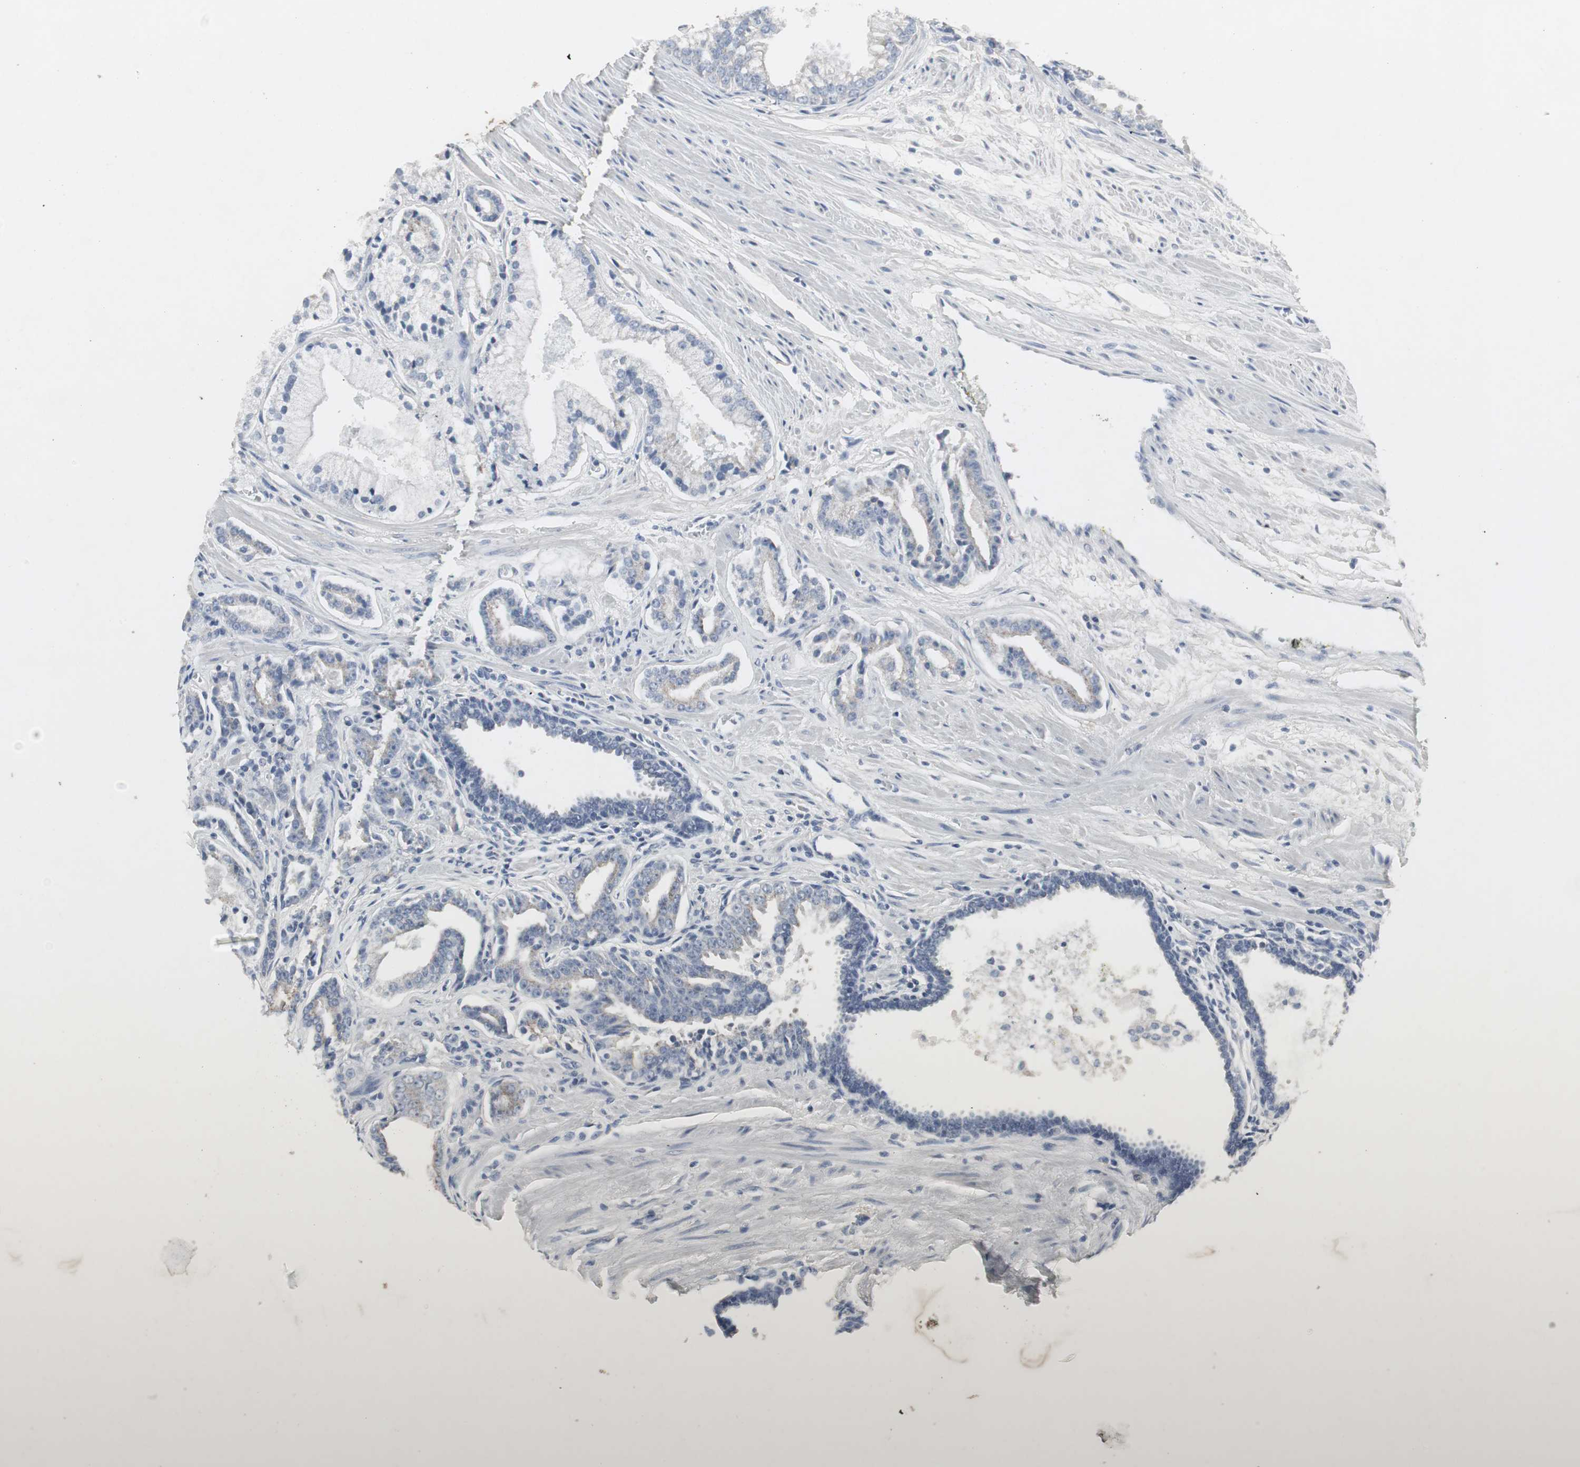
{"staining": {"intensity": "weak", "quantity": "25%-75%", "location": "cytoplasmic/membranous"}, "tissue": "prostate cancer", "cell_type": "Tumor cells", "image_type": "cancer", "snomed": [{"axis": "morphology", "description": "Adenocarcinoma, High grade"}, {"axis": "topography", "description": "Prostate"}], "caption": "A micrograph of adenocarcinoma (high-grade) (prostate) stained for a protein reveals weak cytoplasmic/membranous brown staining in tumor cells.", "gene": "ACAA1", "patient": {"sex": "male", "age": 67}}